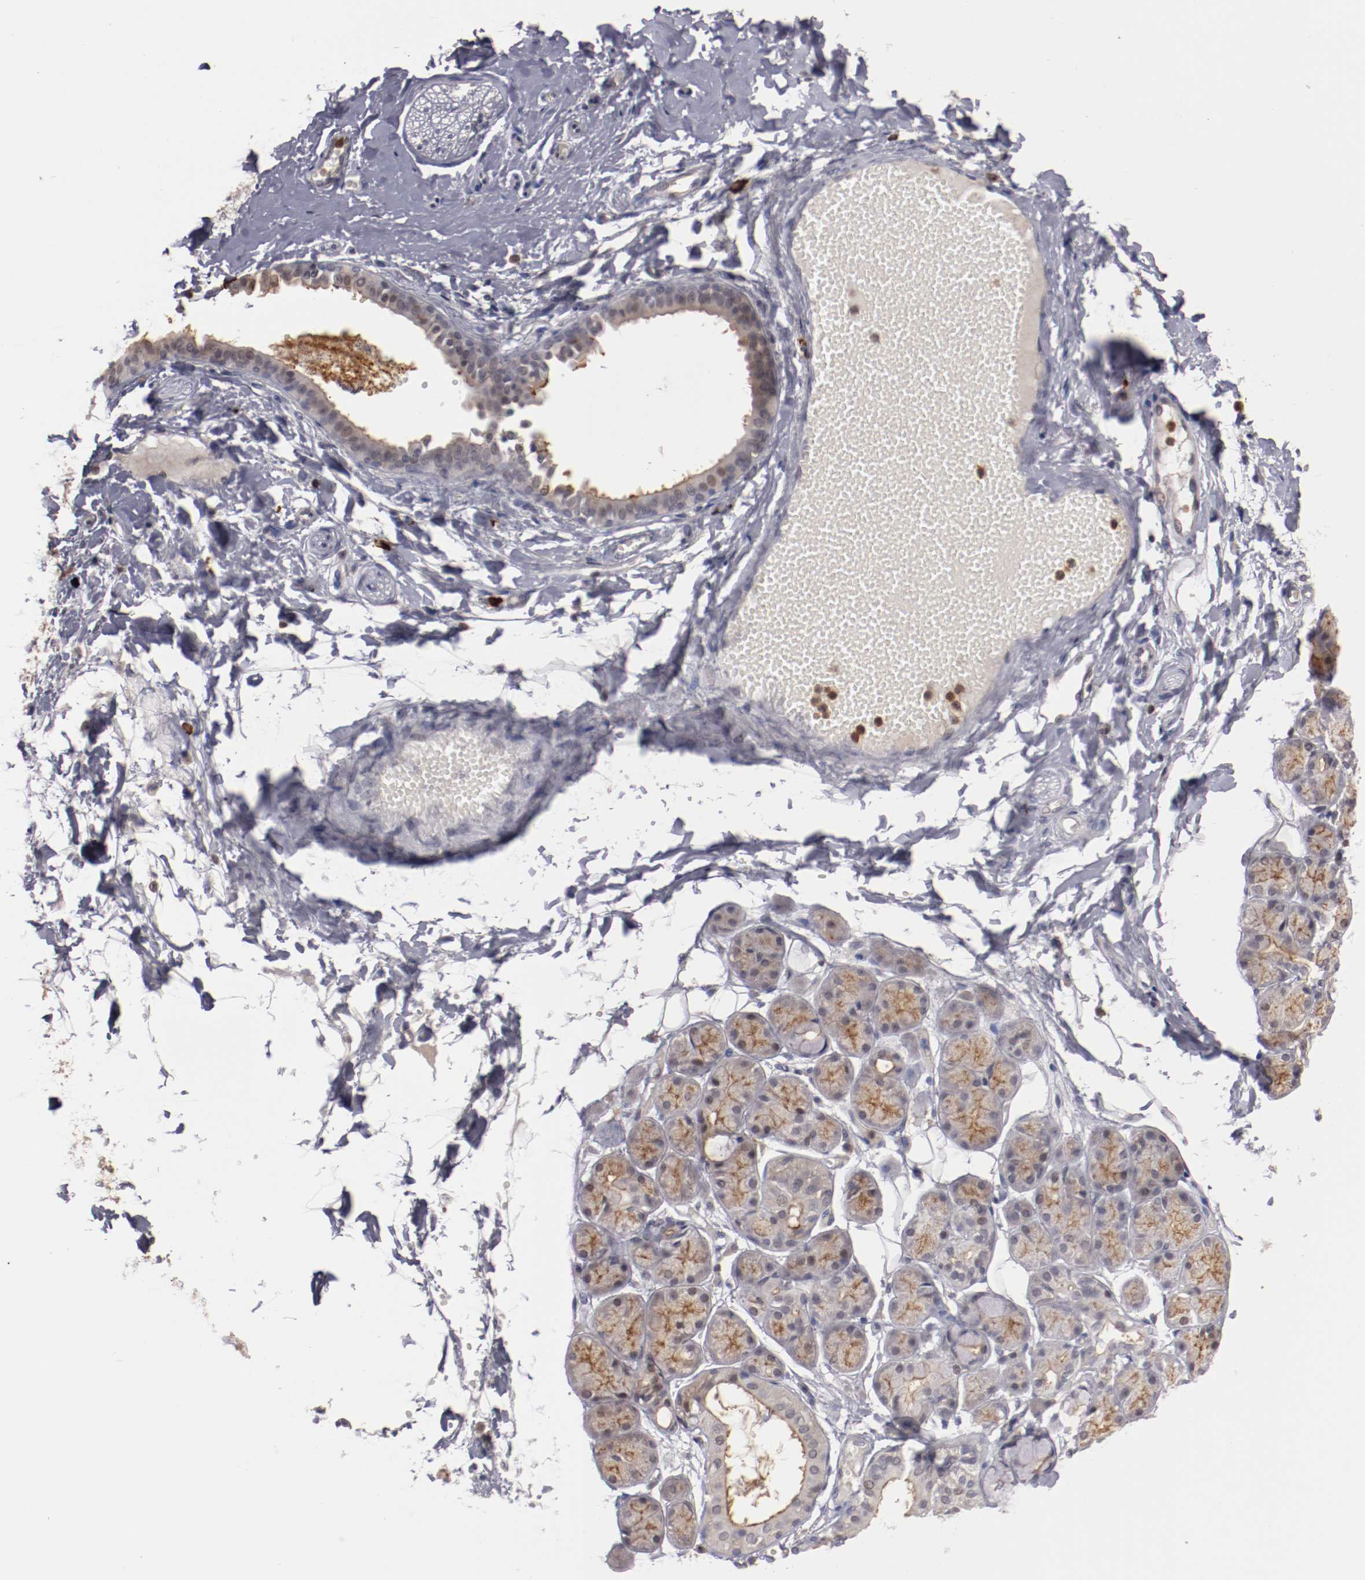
{"staining": {"intensity": "moderate", "quantity": "25%-75%", "location": "cytoplasmic/membranous"}, "tissue": "salivary gland", "cell_type": "Glandular cells", "image_type": "normal", "snomed": [{"axis": "morphology", "description": "Normal tissue, NOS"}, {"axis": "topography", "description": "Skeletal muscle"}, {"axis": "topography", "description": "Oral tissue"}, {"axis": "topography", "description": "Salivary gland"}, {"axis": "topography", "description": "Peripheral nerve tissue"}], "caption": "Moderate cytoplasmic/membranous positivity for a protein is identified in about 25%-75% of glandular cells of unremarkable salivary gland using immunohistochemistry.", "gene": "STX3", "patient": {"sex": "male", "age": 54}}